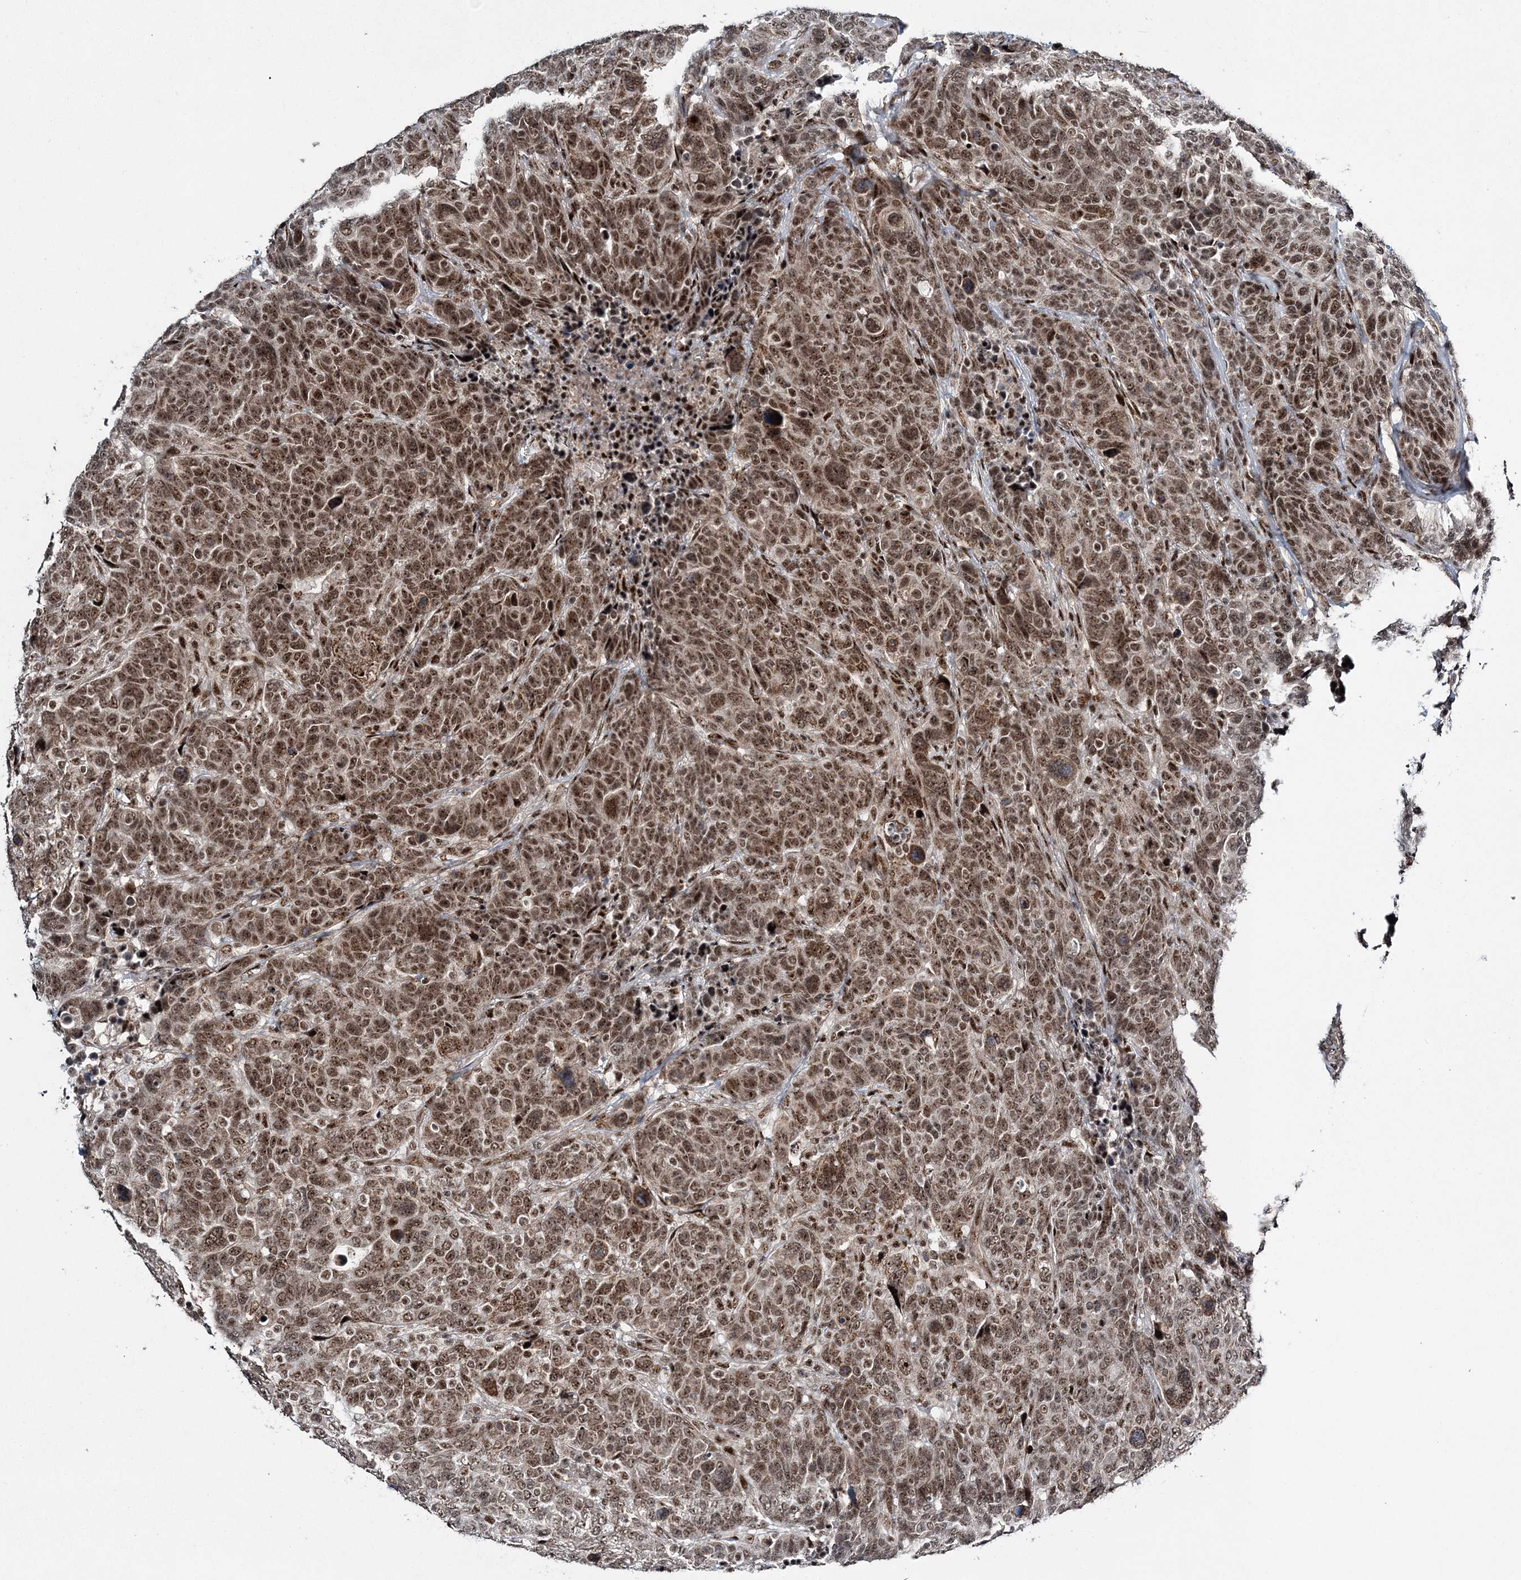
{"staining": {"intensity": "moderate", "quantity": ">75%", "location": "nuclear"}, "tissue": "breast cancer", "cell_type": "Tumor cells", "image_type": "cancer", "snomed": [{"axis": "morphology", "description": "Duct carcinoma"}, {"axis": "topography", "description": "Breast"}], "caption": "Brown immunohistochemical staining in human breast invasive ductal carcinoma exhibits moderate nuclear positivity in approximately >75% of tumor cells.", "gene": "CWC22", "patient": {"sex": "female", "age": 37}}